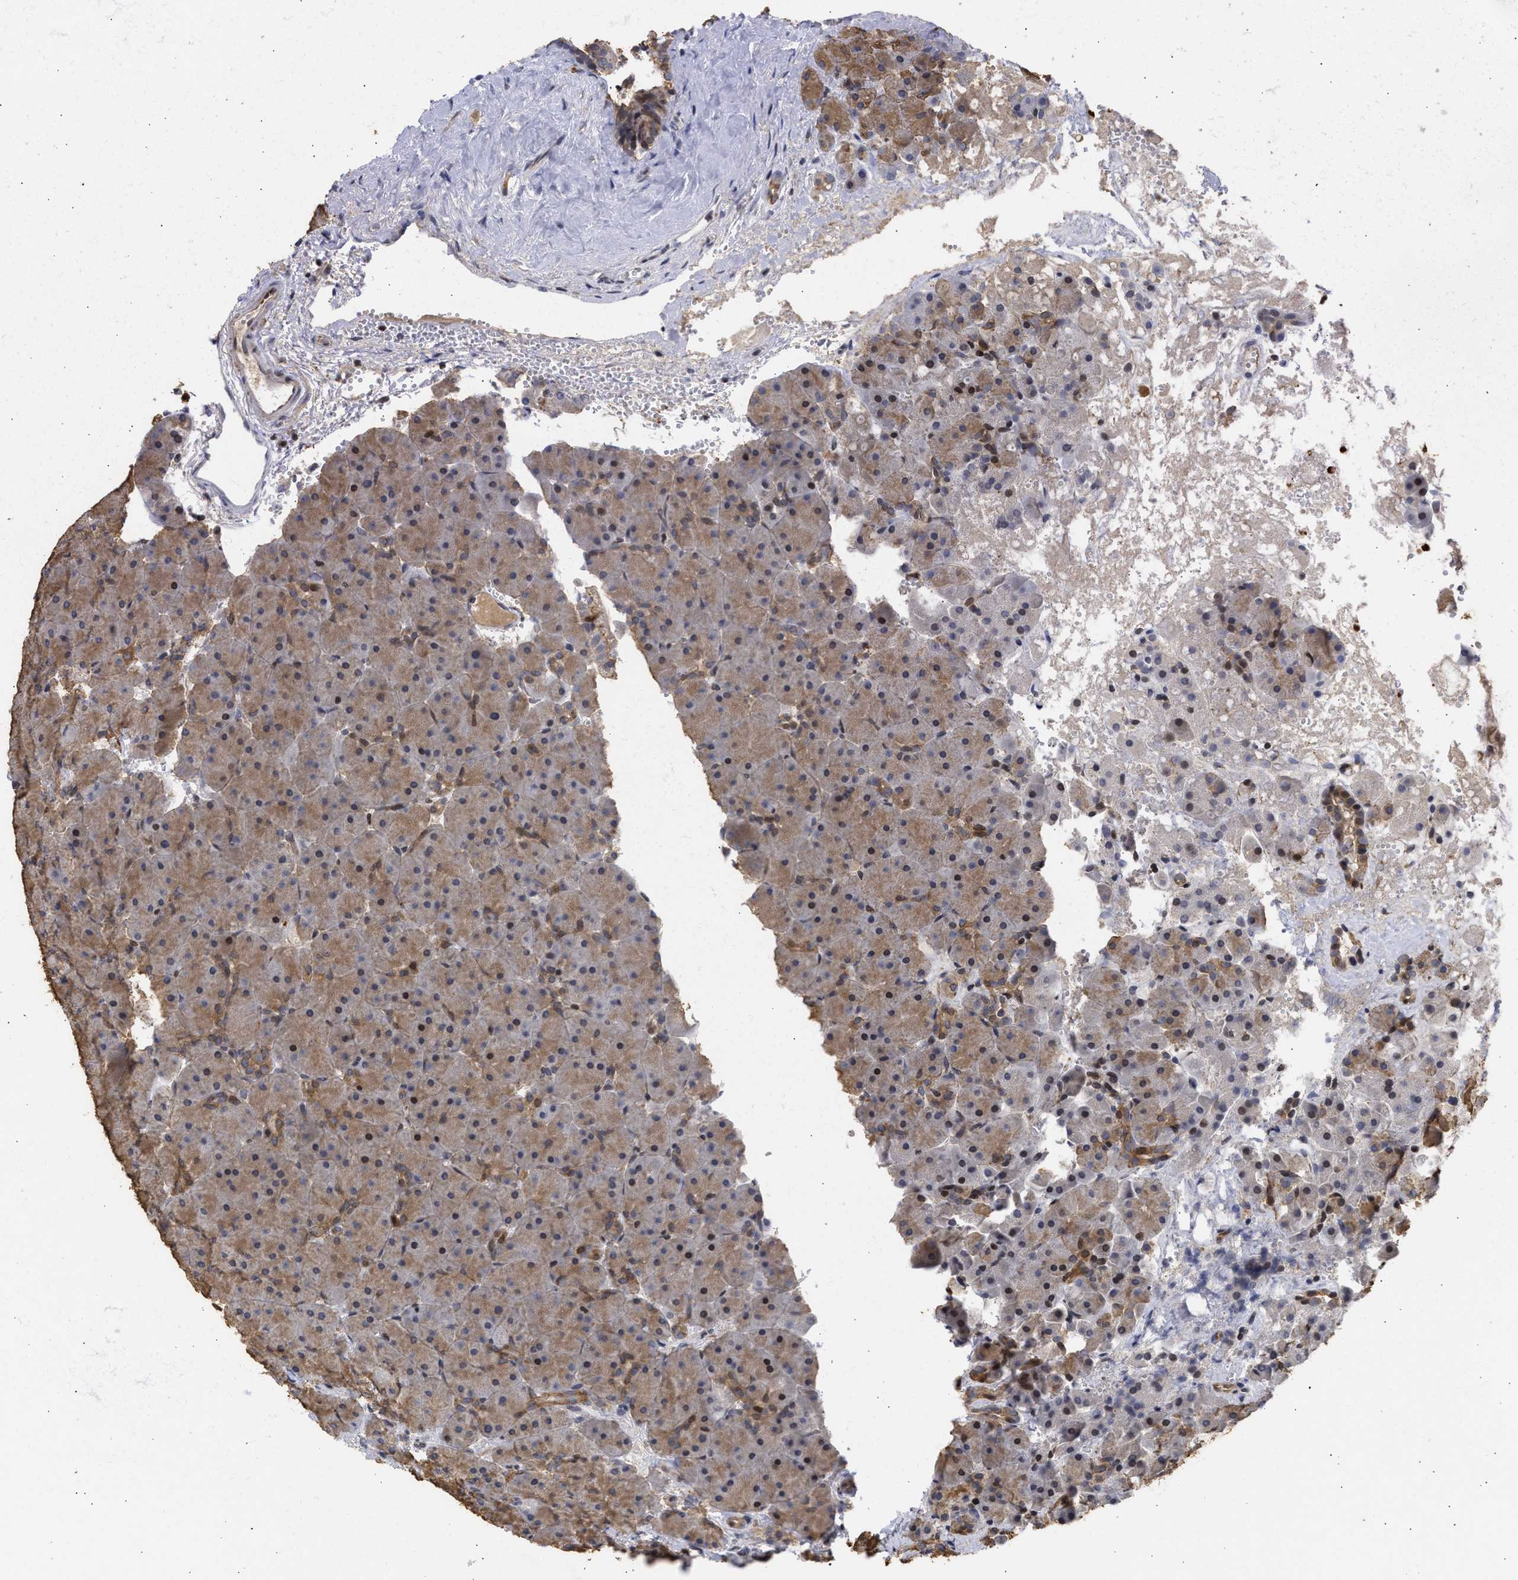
{"staining": {"intensity": "moderate", "quantity": ">75%", "location": "cytoplasmic/membranous,nuclear"}, "tissue": "pancreas", "cell_type": "Exocrine glandular cells", "image_type": "normal", "snomed": [{"axis": "morphology", "description": "Normal tissue, NOS"}, {"axis": "topography", "description": "Pancreas"}], "caption": "High-power microscopy captured an IHC micrograph of benign pancreas, revealing moderate cytoplasmic/membranous,nuclear expression in approximately >75% of exocrine glandular cells.", "gene": "ENSG00000142539", "patient": {"sex": "male", "age": 66}}